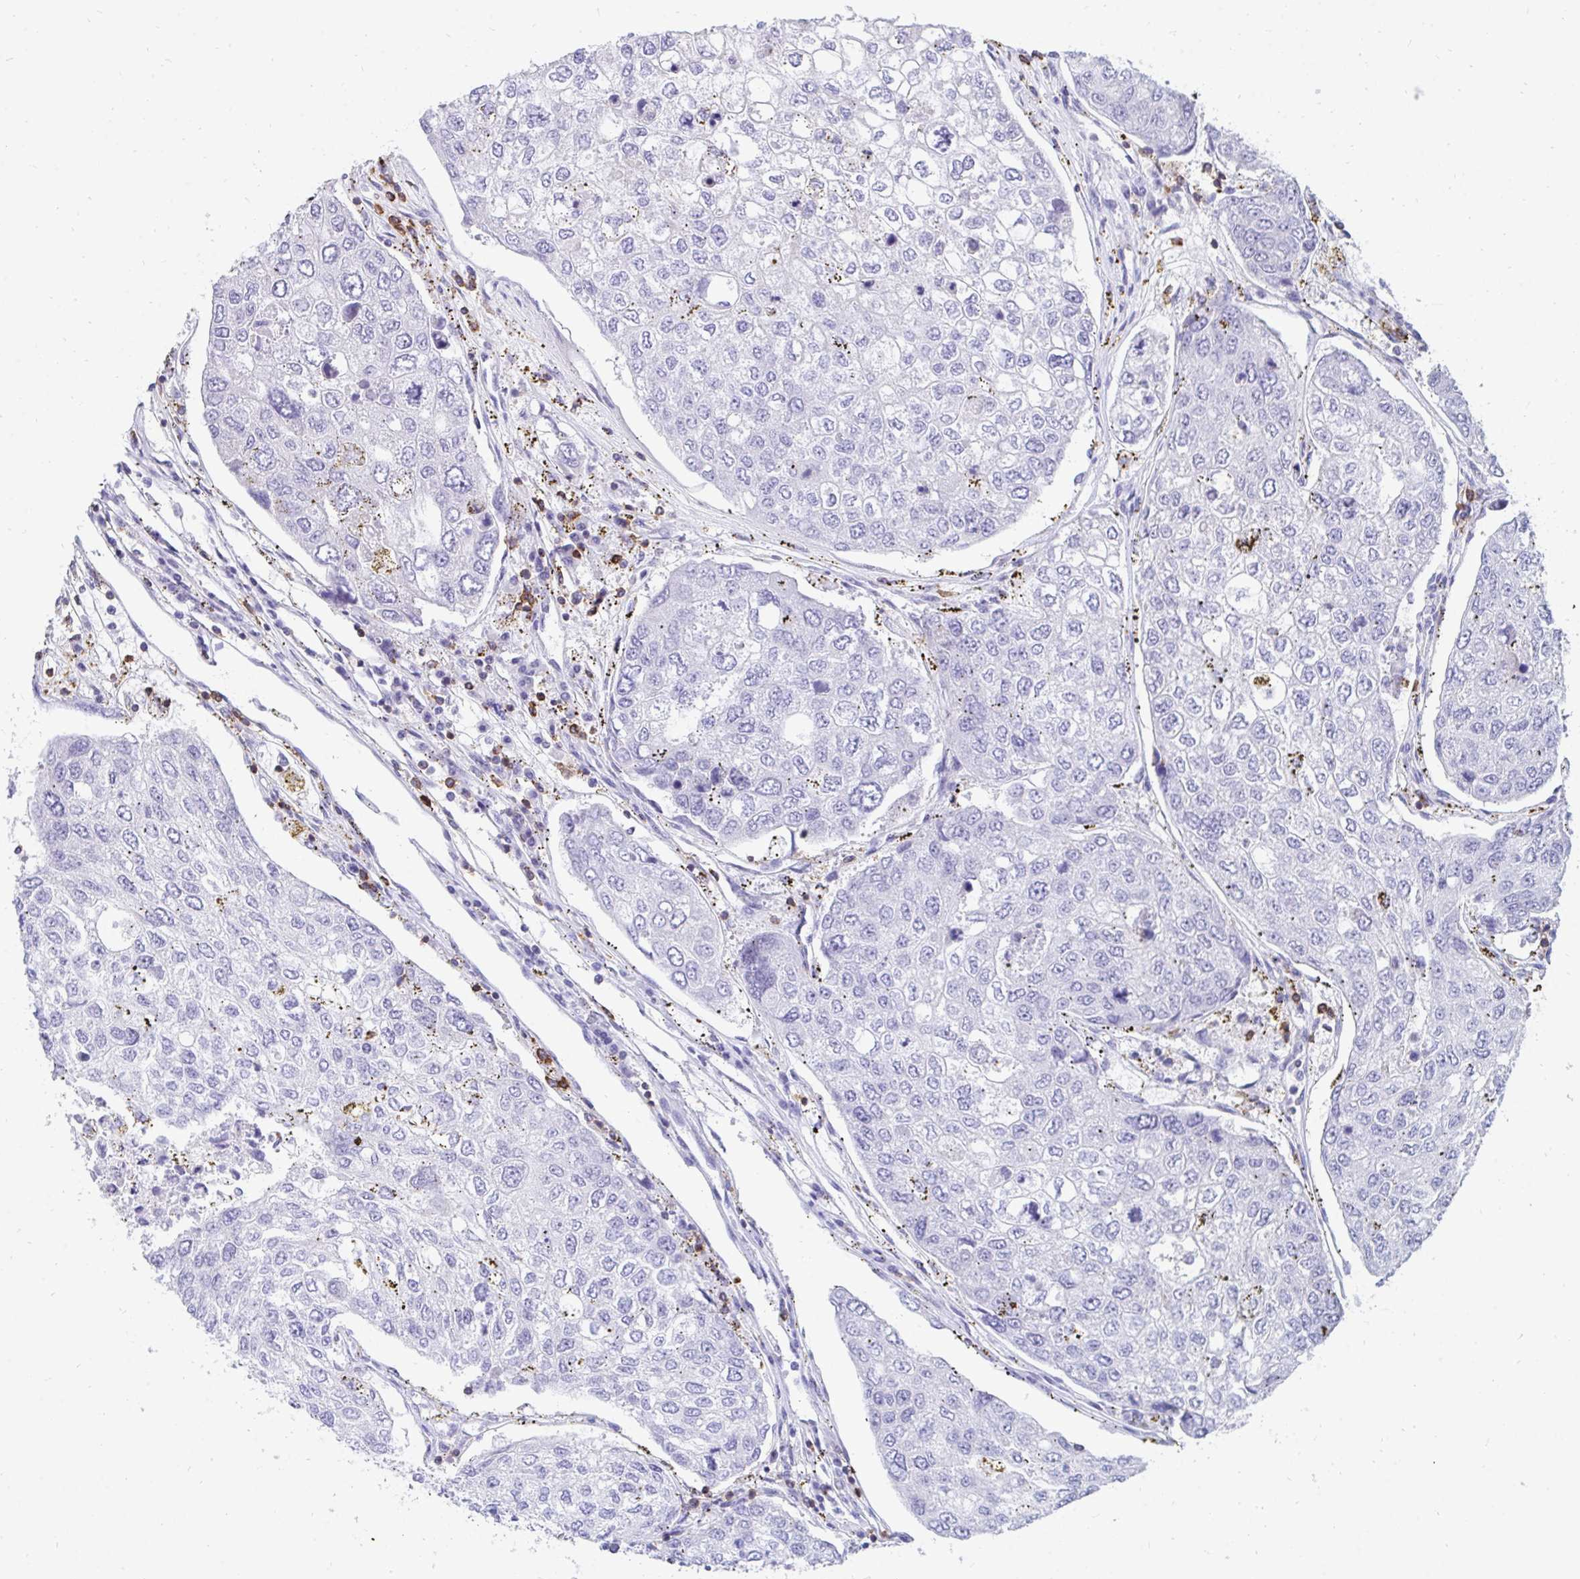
{"staining": {"intensity": "negative", "quantity": "none", "location": "none"}, "tissue": "urothelial cancer", "cell_type": "Tumor cells", "image_type": "cancer", "snomed": [{"axis": "morphology", "description": "Urothelial carcinoma, High grade"}, {"axis": "topography", "description": "Lymph node"}, {"axis": "topography", "description": "Urinary bladder"}], "caption": "Immunohistochemistry of human urothelial cancer exhibits no staining in tumor cells.", "gene": "CD7", "patient": {"sex": "male", "age": 51}}